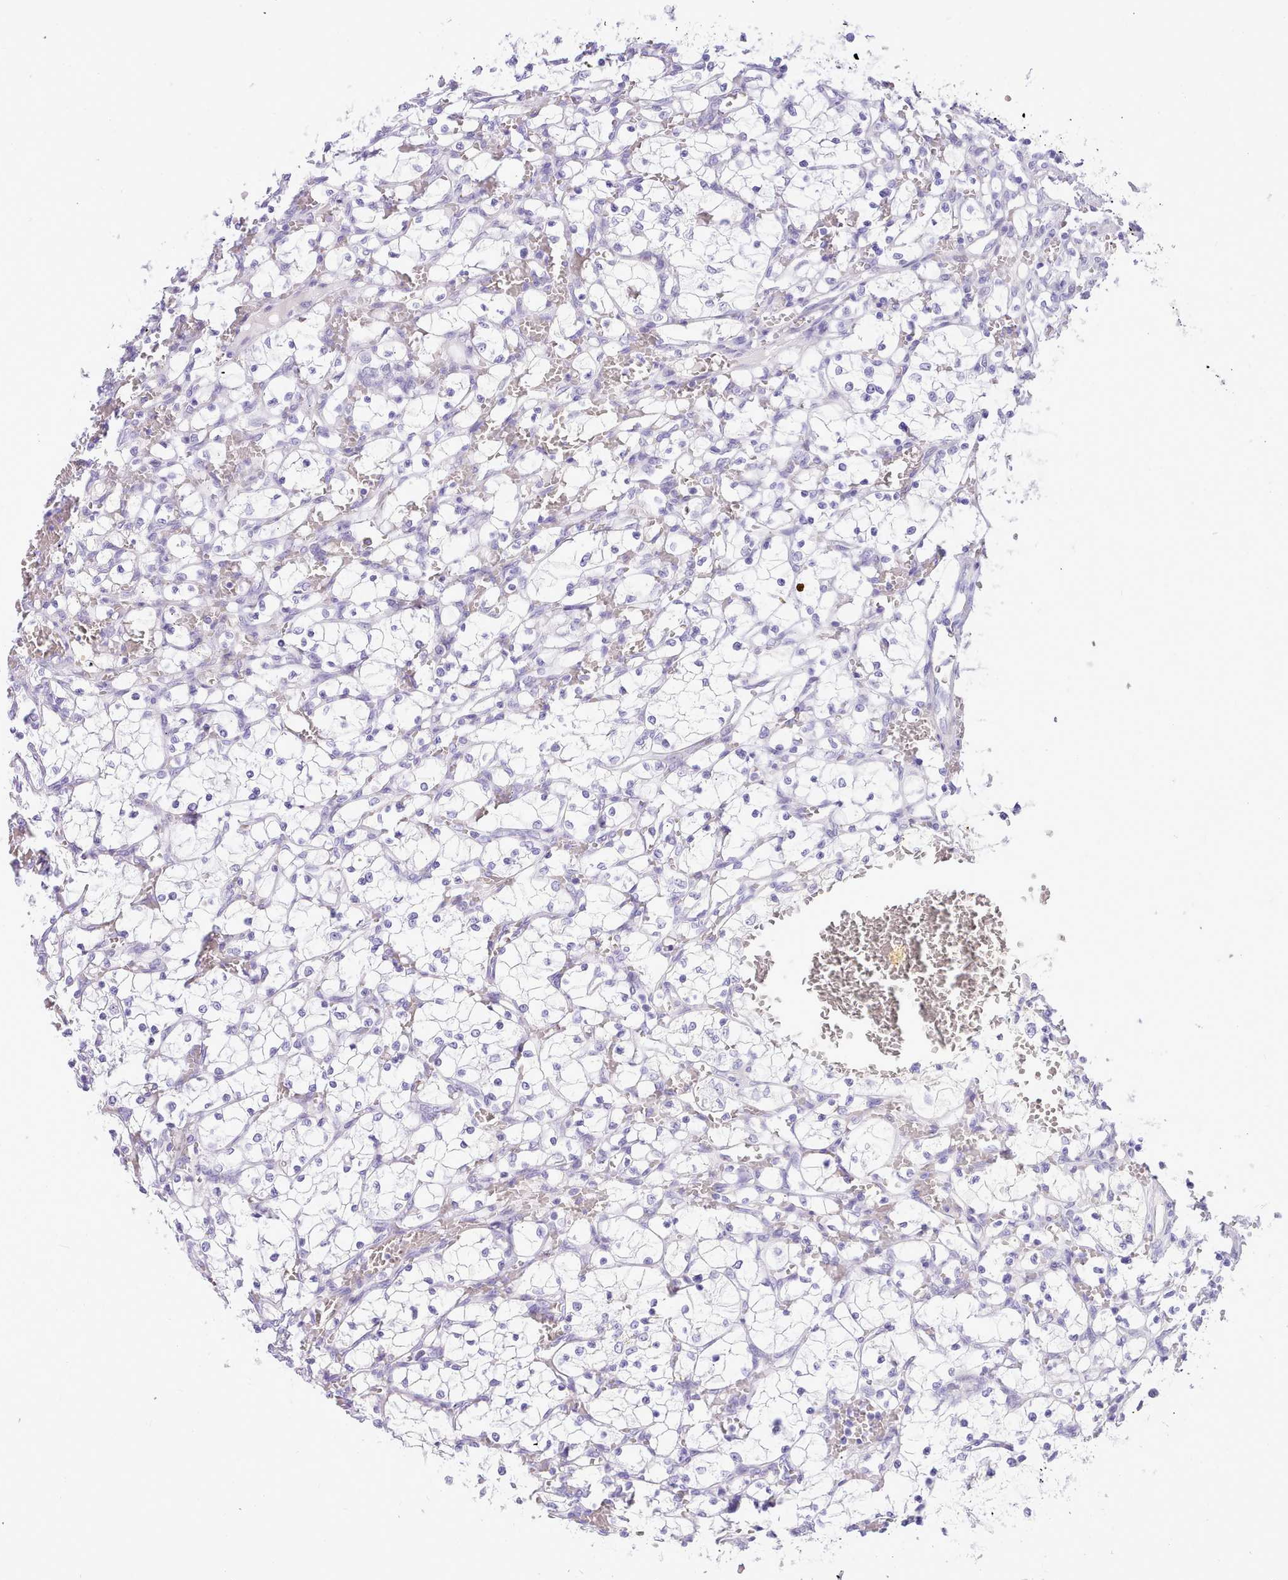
{"staining": {"intensity": "negative", "quantity": "none", "location": "none"}, "tissue": "renal cancer", "cell_type": "Tumor cells", "image_type": "cancer", "snomed": [{"axis": "morphology", "description": "Adenocarcinoma, NOS"}, {"axis": "topography", "description": "Kidney"}], "caption": "DAB immunohistochemical staining of renal cancer displays no significant staining in tumor cells. The staining was performed using DAB (3,3'-diaminobenzidine) to visualize the protein expression in brown, while the nuclei were stained in blue with hematoxylin (Magnification: 20x).", "gene": "LRRC37A", "patient": {"sex": "female", "age": 69}}